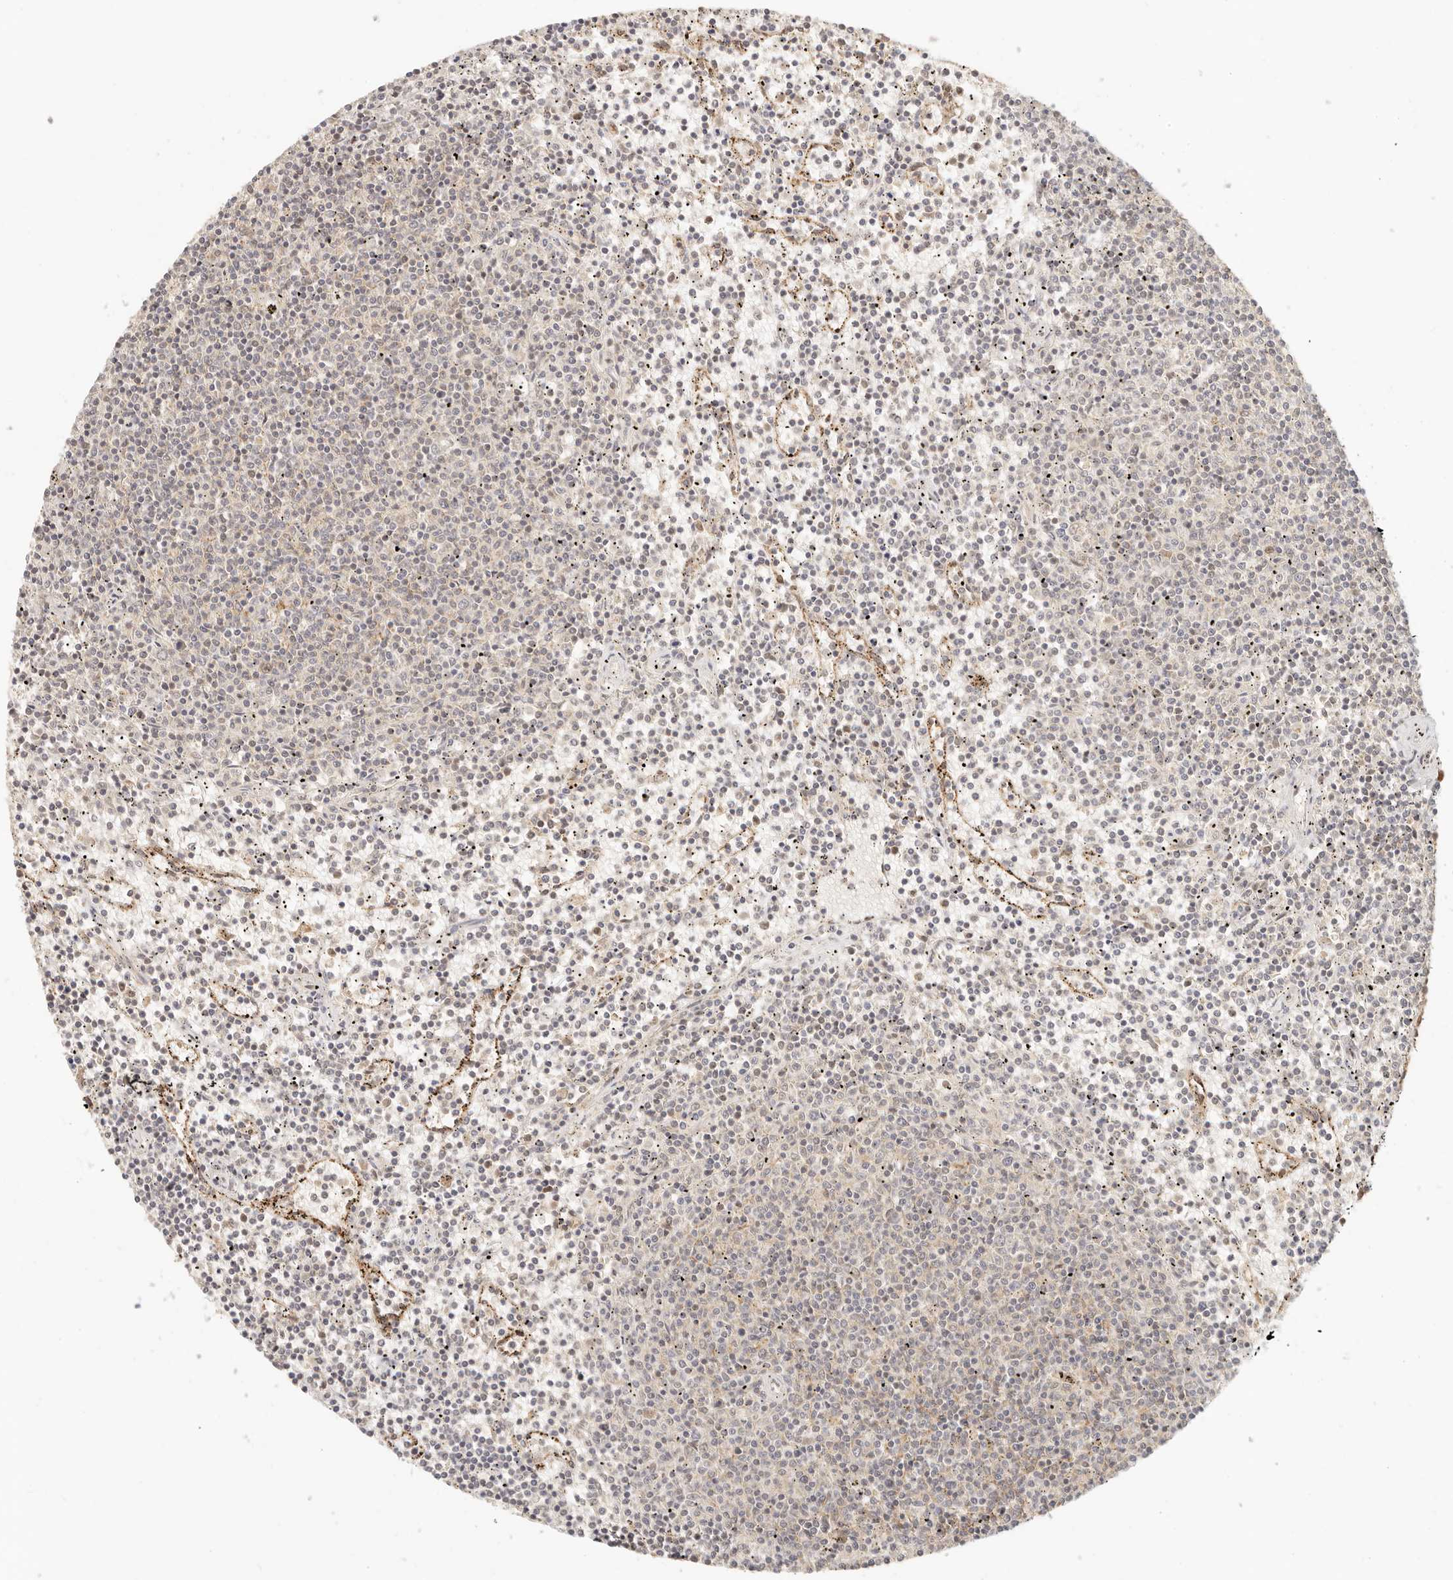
{"staining": {"intensity": "negative", "quantity": "none", "location": "none"}, "tissue": "lymphoma", "cell_type": "Tumor cells", "image_type": "cancer", "snomed": [{"axis": "morphology", "description": "Malignant lymphoma, non-Hodgkin's type, Low grade"}, {"axis": "topography", "description": "Spleen"}], "caption": "This is an immunohistochemistry histopathology image of human low-grade malignant lymphoma, non-Hodgkin's type. There is no positivity in tumor cells.", "gene": "INTS11", "patient": {"sex": "female", "age": 50}}